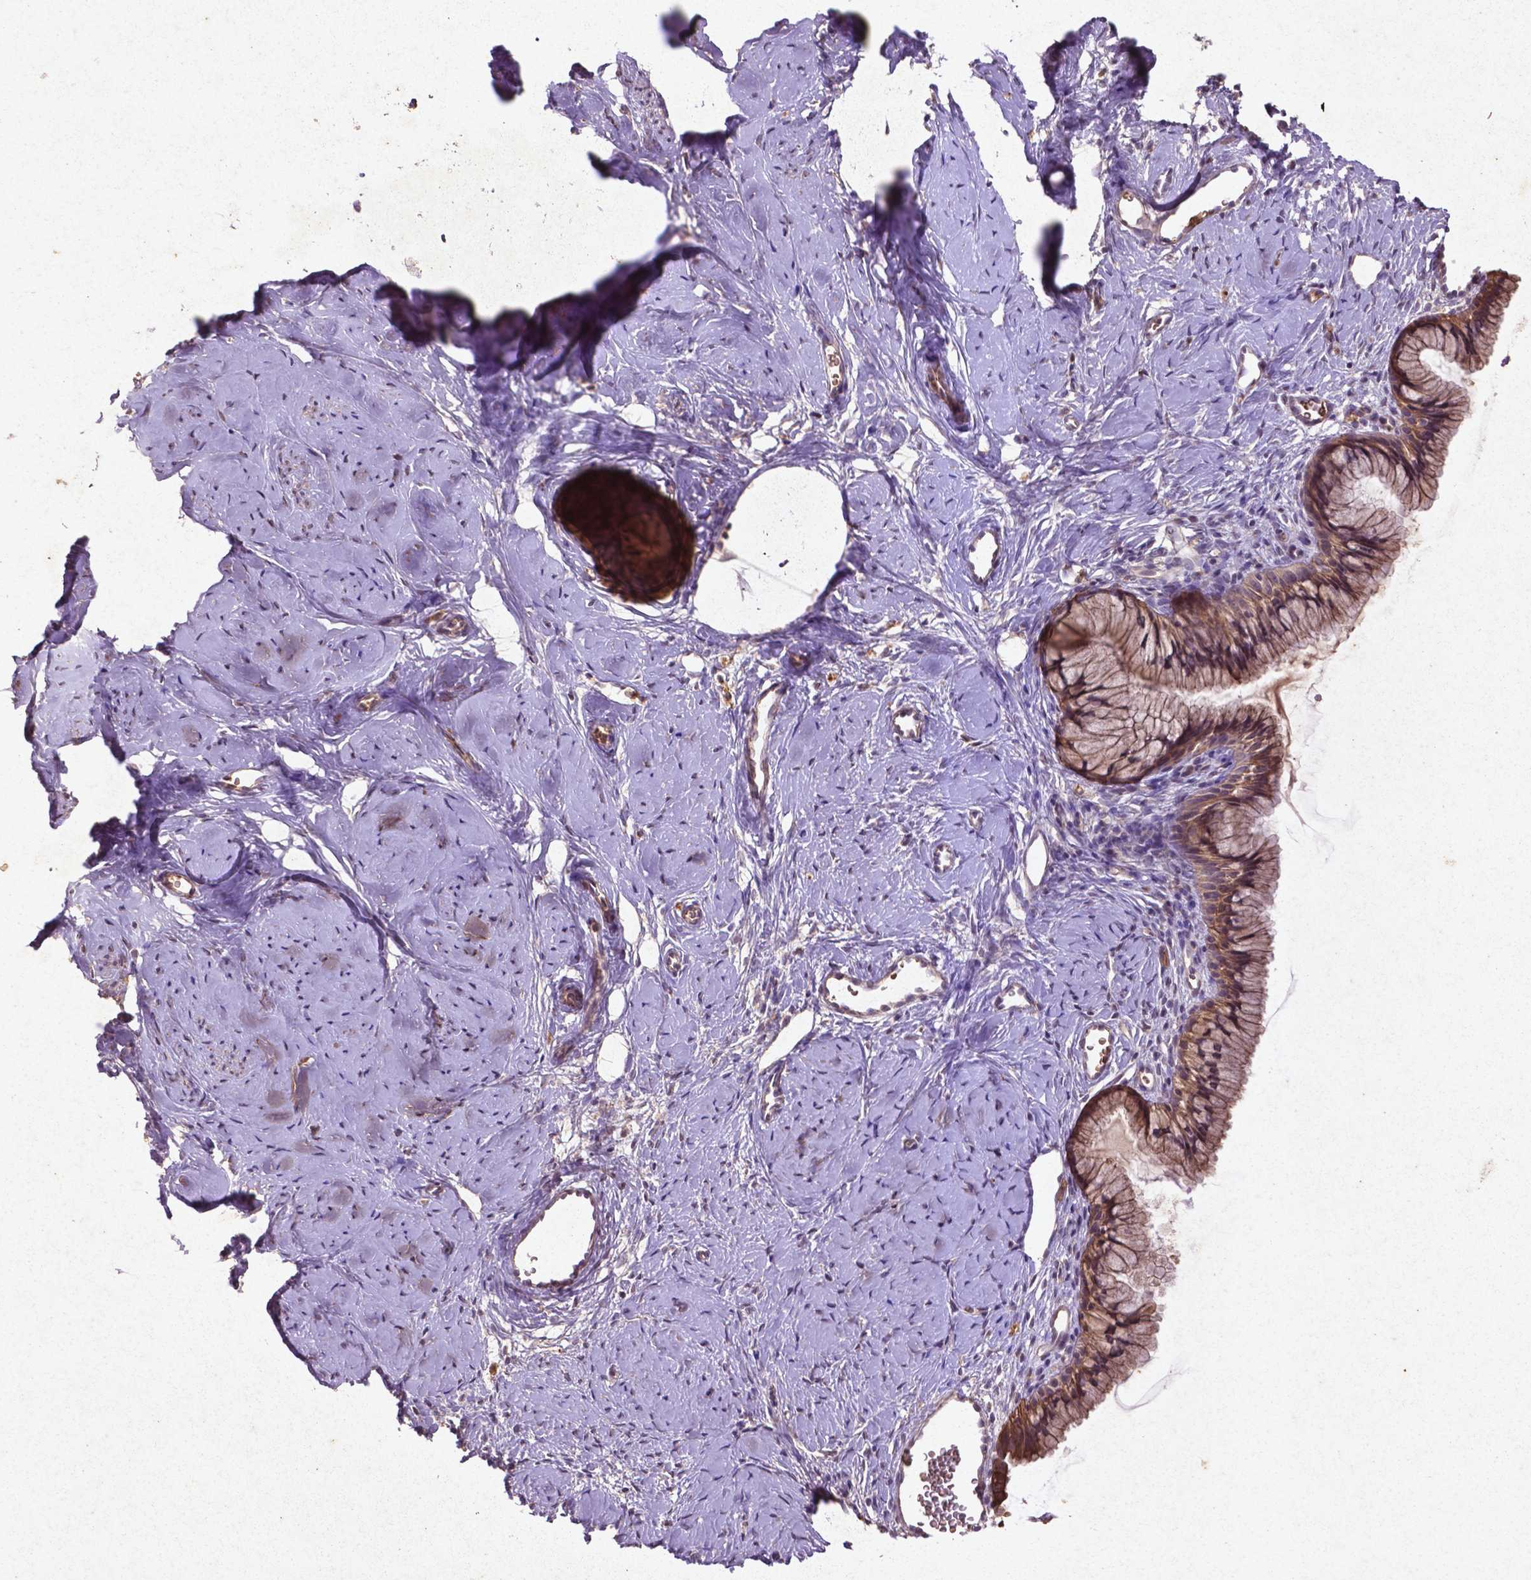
{"staining": {"intensity": "moderate", "quantity": ">75%", "location": "cytoplasmic/membranous"}, "tissue": "cervix", "cell_type": "Glandular cells", "image_type": "normal", "snomed": [{"axis": "morphology", "description": "Normal tissue, NOS"}, {"axis": "topography", "description": "Cervix"}], "caption": "Immunohistochemical staining of unremarkable human cervix exhibits medium levels of moderate cytoplasmic/membranous expression in approximately >75% of glandular cells.", "gene": "COQ2", "patient": {"sex": "female", "age": 40}}